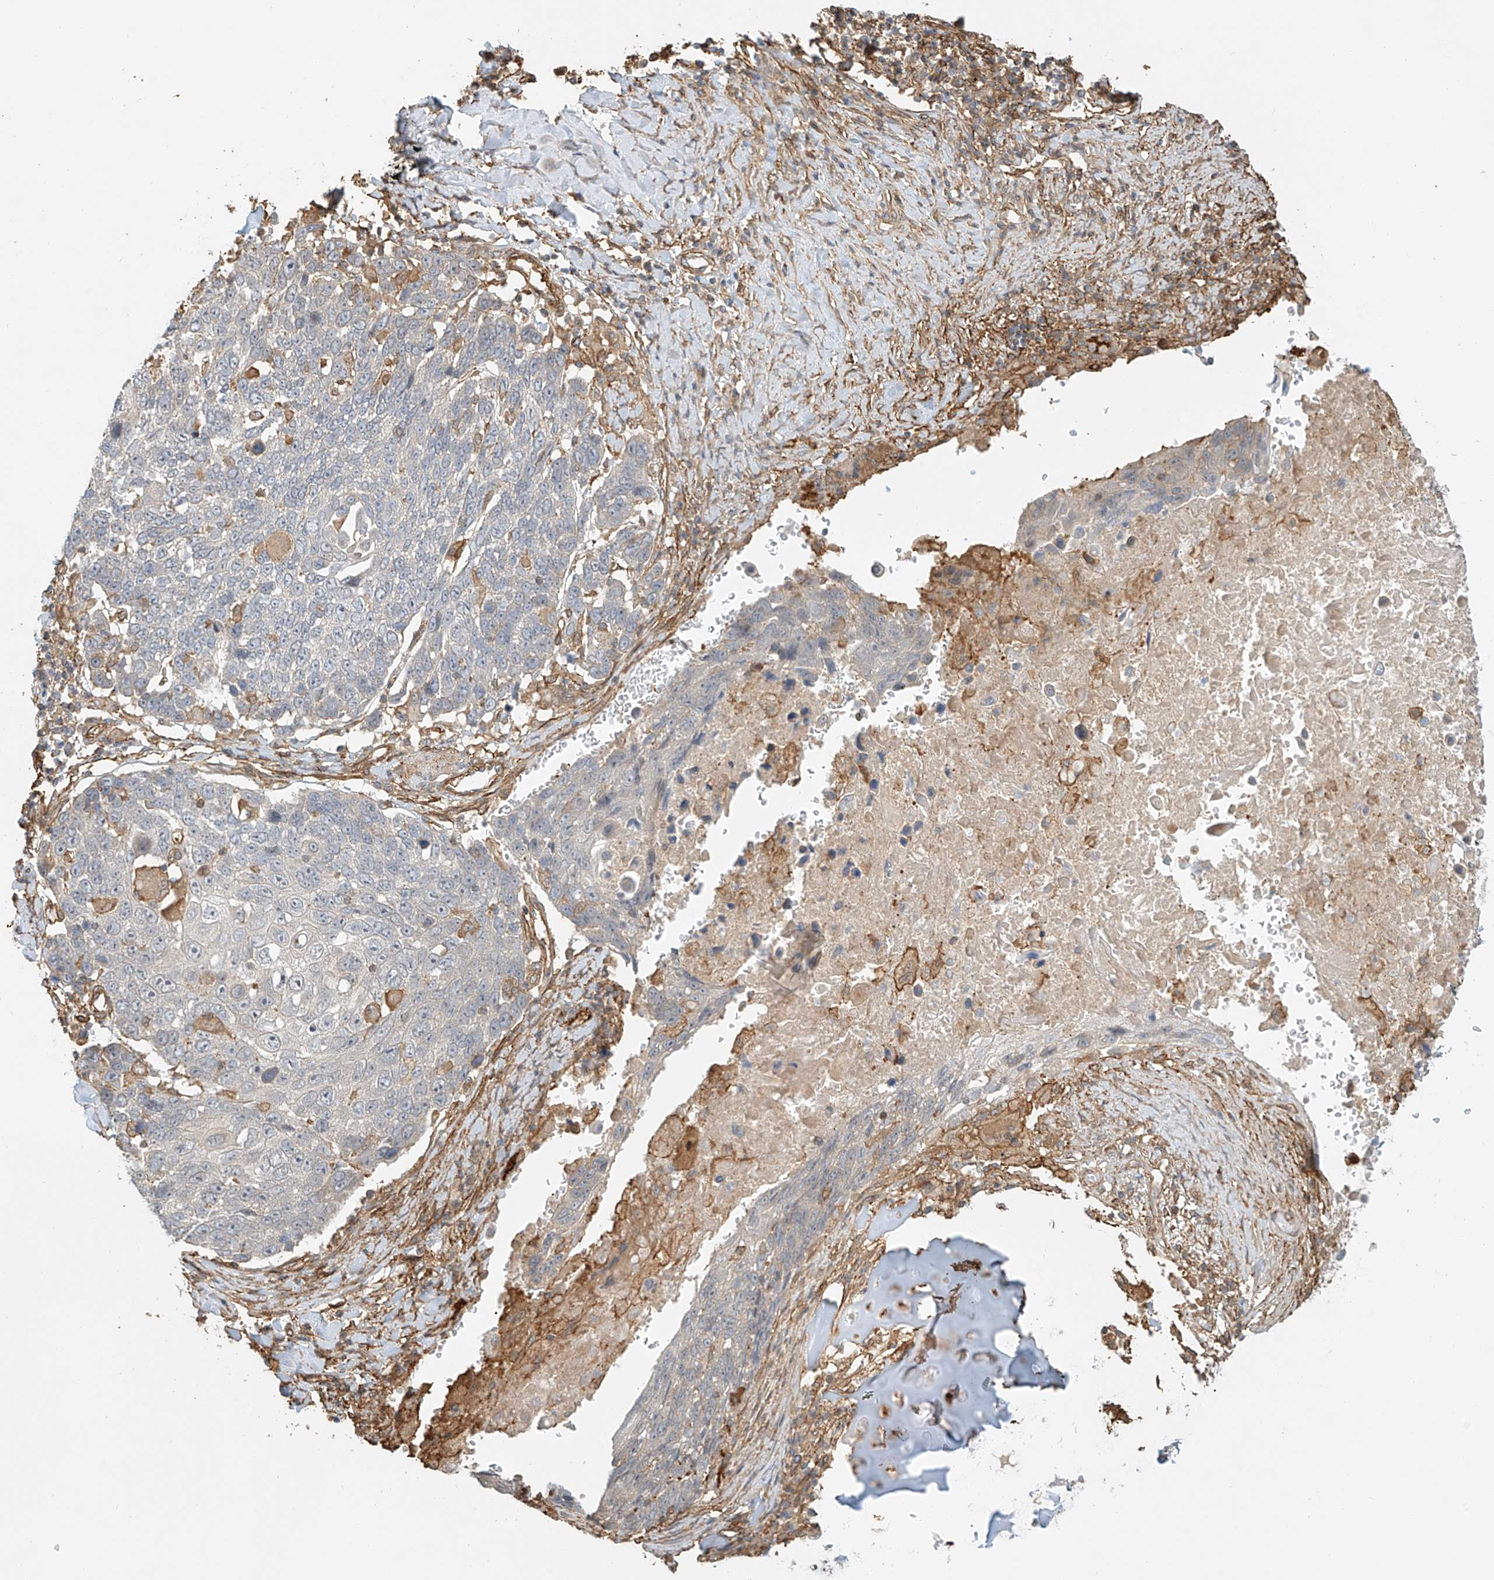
{"staining": {"intensity": "negative", "quantity": "none", "location": "none"}, "tissue": "lung cancer", "cell_type": "Tumor cells", "image_type": "cancer", "snomed": [{"axis": "morphology", "description": "Squamous cell carcinoma, NOS"}, {"axis": "topography", "description": "Lung"}], "caption": "The IHC photomicrograph has no significant expression in tumor cells of lung cancer (squamous cell carcinoma) tissue.", "gene": "CSMD3", "patient": {"sex": "male", "age": 66}}